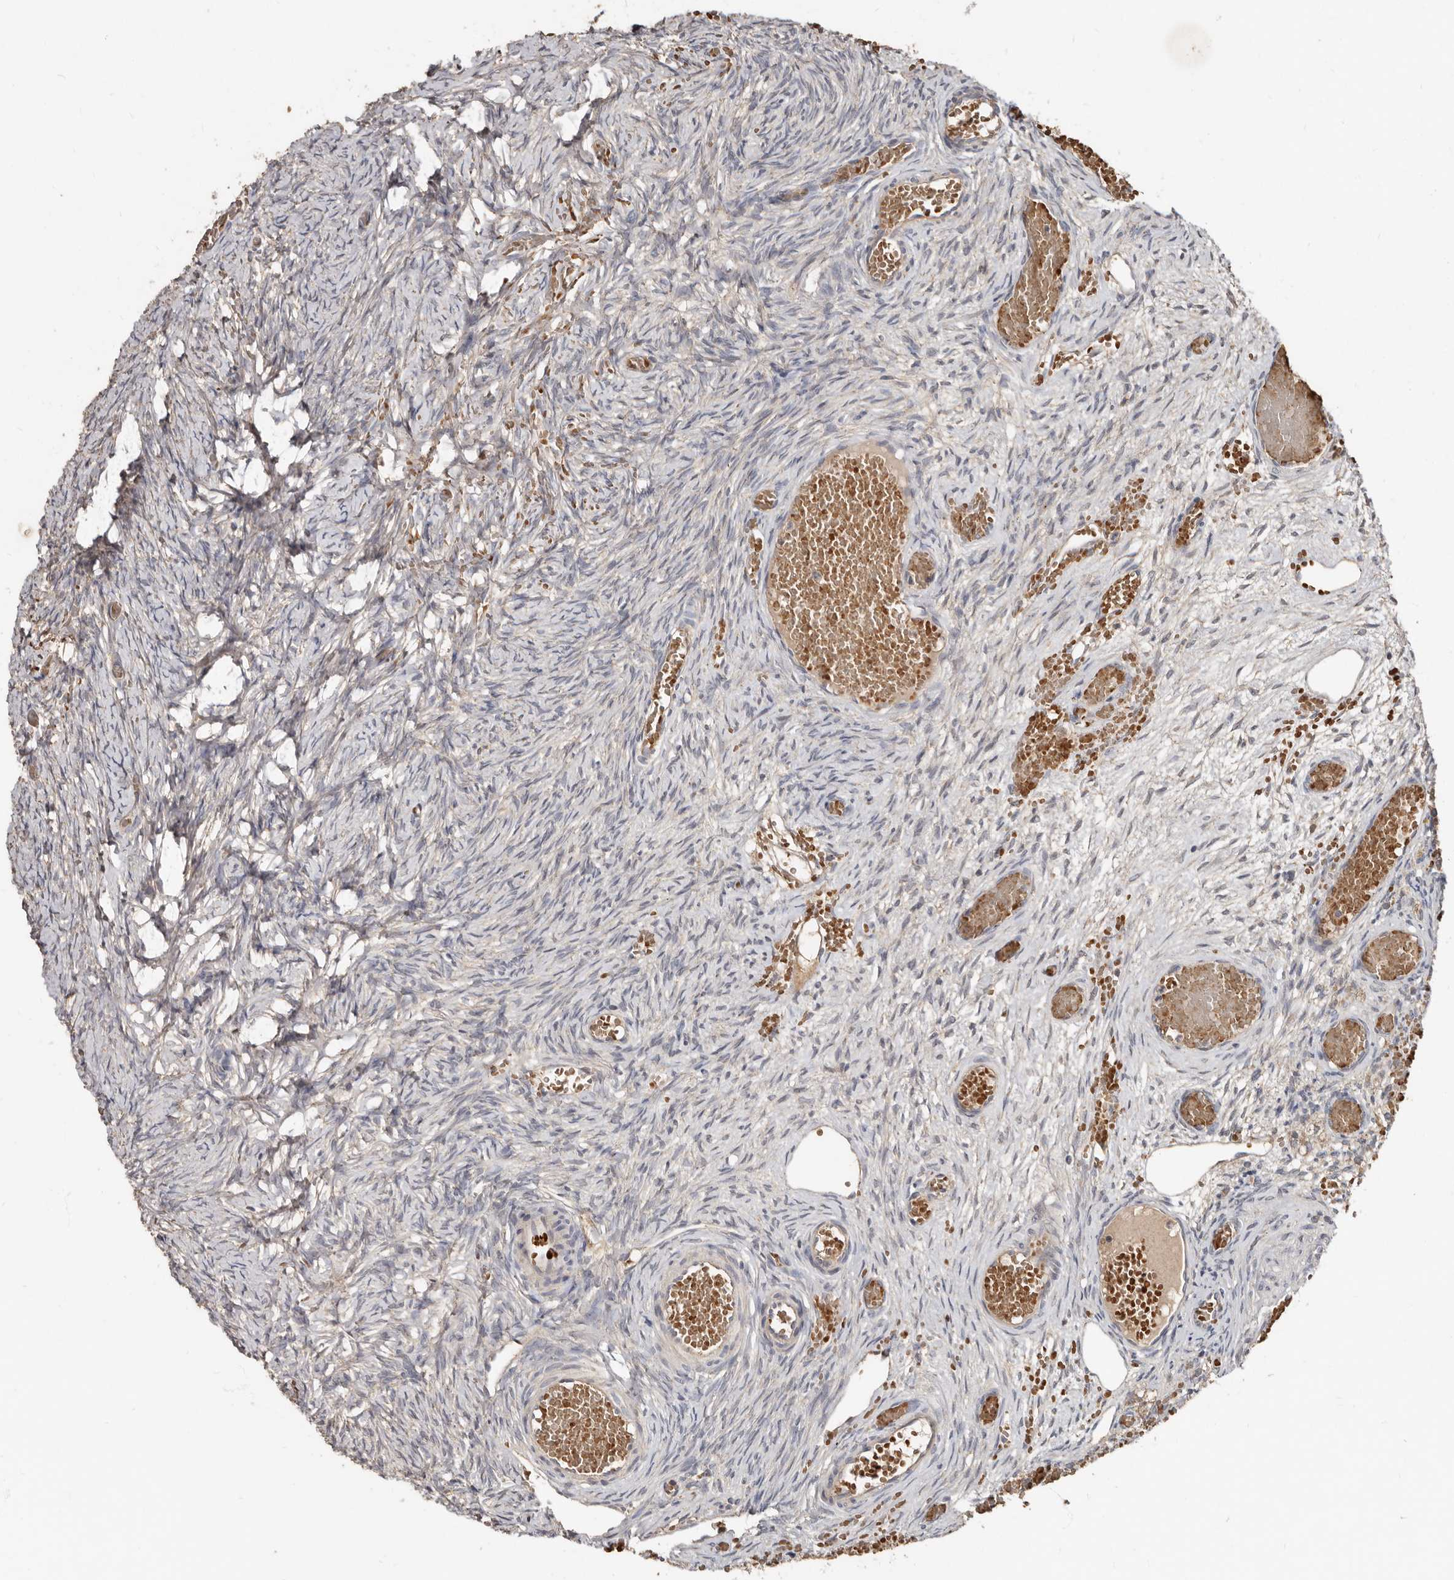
{"staining": {"intensity": "weak", "quantity": "25%-75%", "location": "cytoplasmic/membranous"}, "tissue": "ovary", "cell_type": "Ovarian stroma cells", "image_type": "normal", "snomed": [{"axis": "morphology", "description": "Adenocarcinoma, NOS"}, {"axis": "topography", "description": "Endometrium"}], "caption": "High-power microscopy captured an immunohistochemistry (IHC) micrograph of normal ovary, revealing weak cytoplasmic/membranous expression in approximately 25%-75% of ovarian stroma cells.", "gene": "KIF26B", "patient": {"sex": "female", "age": 32}}